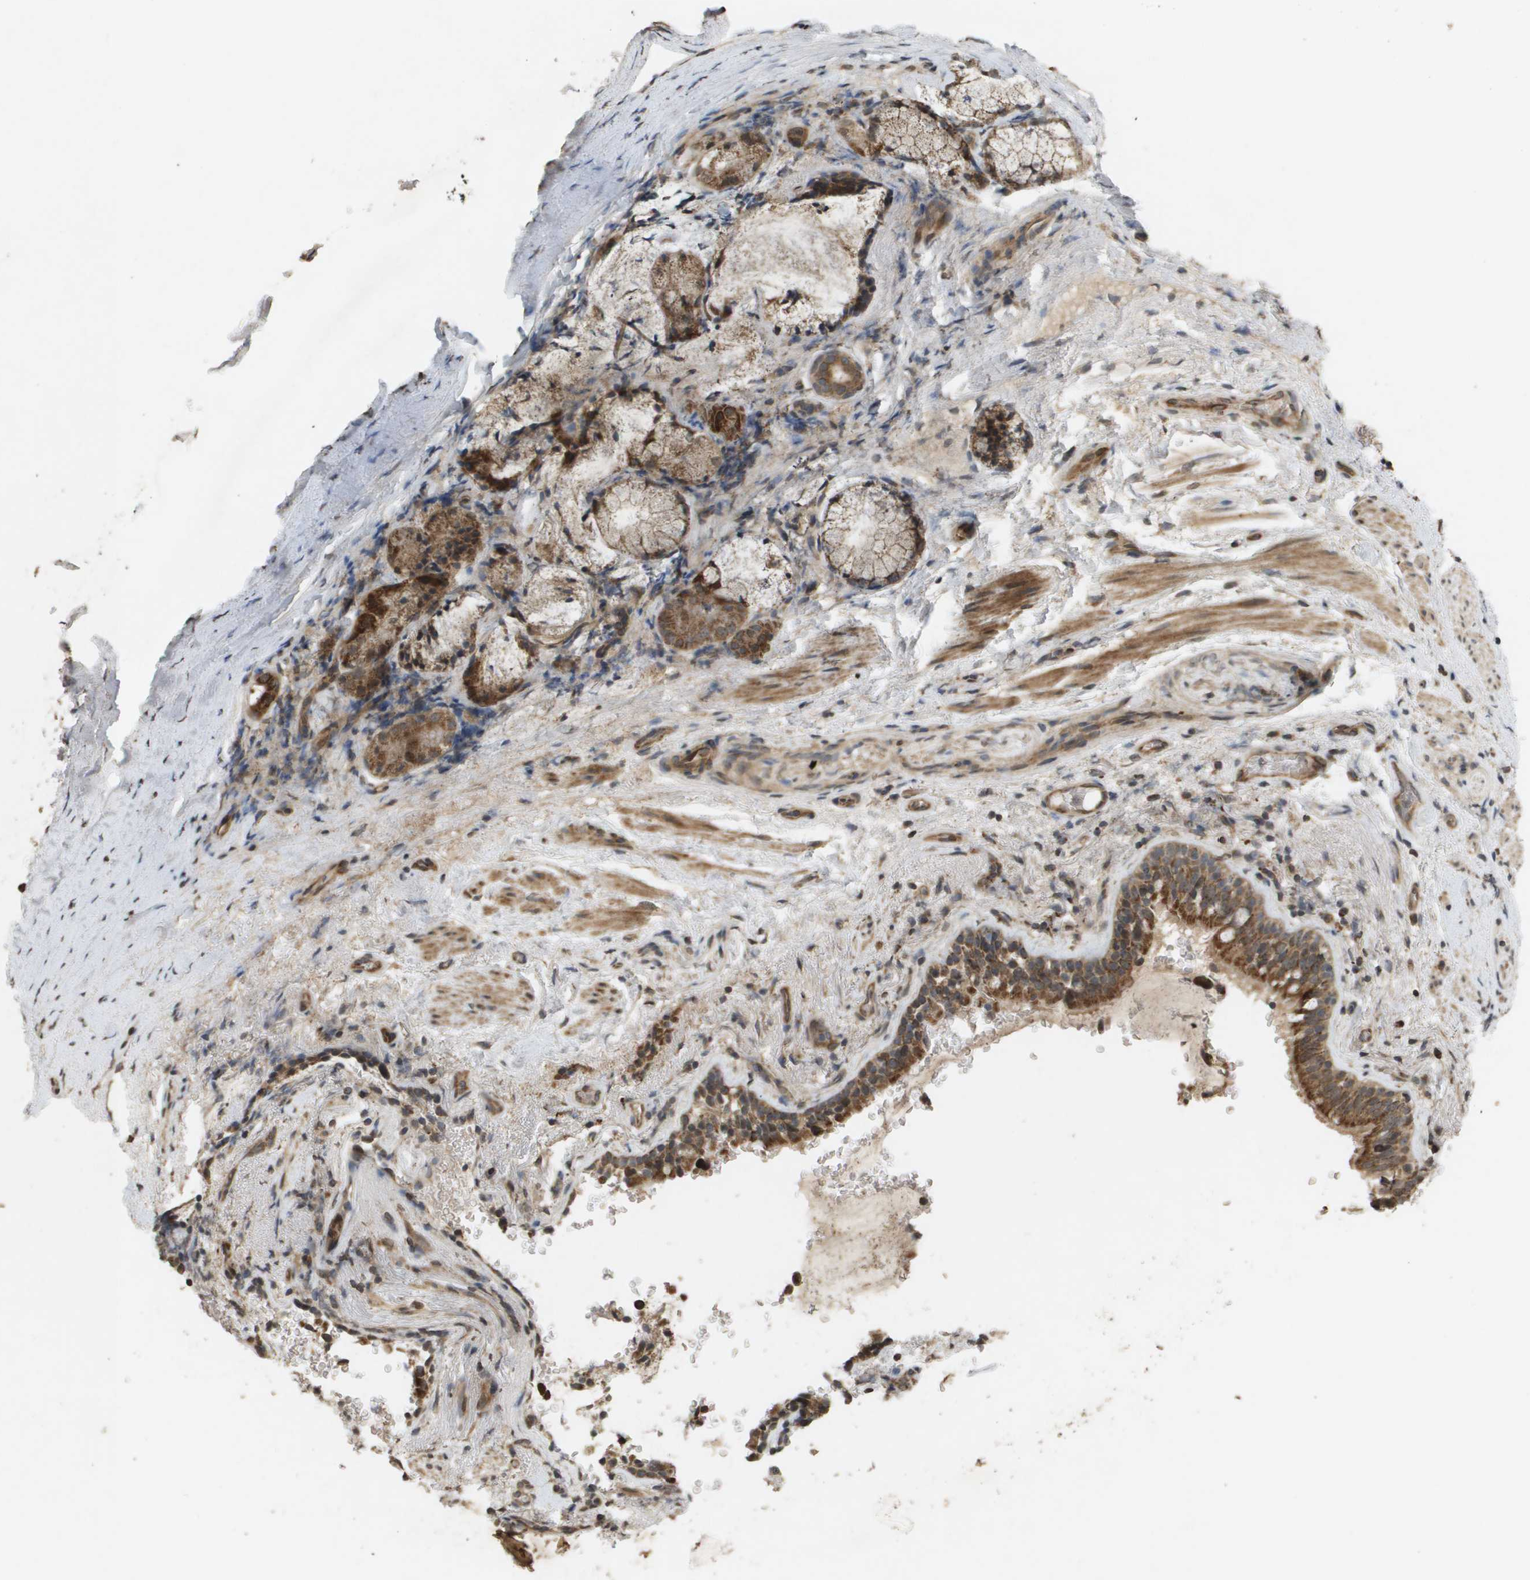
{"staining": {"intensity": "moderate", "quantity": ">75%", "location": "cytoplasmic/membranous"}, "tissue": "bronchus", "cell_type": "Respiratory epithelial cells", "image_type": "normal", "snomed": [{"axis": "morphology", "description": "Normal tissue, NOS"}, {"axis": "morphology", "description": "Inflammation, NOS"}, {"axis": "topography", "description": "Cartilage tissue"}, {"axis": "topography", "description": "Bronchus"}], "caption": "Protein analysis of benign bronchus exhibits moderate cytoplasmic/membranous positivity in approximately >75% of respiratory epithelial cells. (IHC, brightfield microscopy, high magnification).", "gene": "RAB21", "patient": {"sex": "male", "age": 77}}